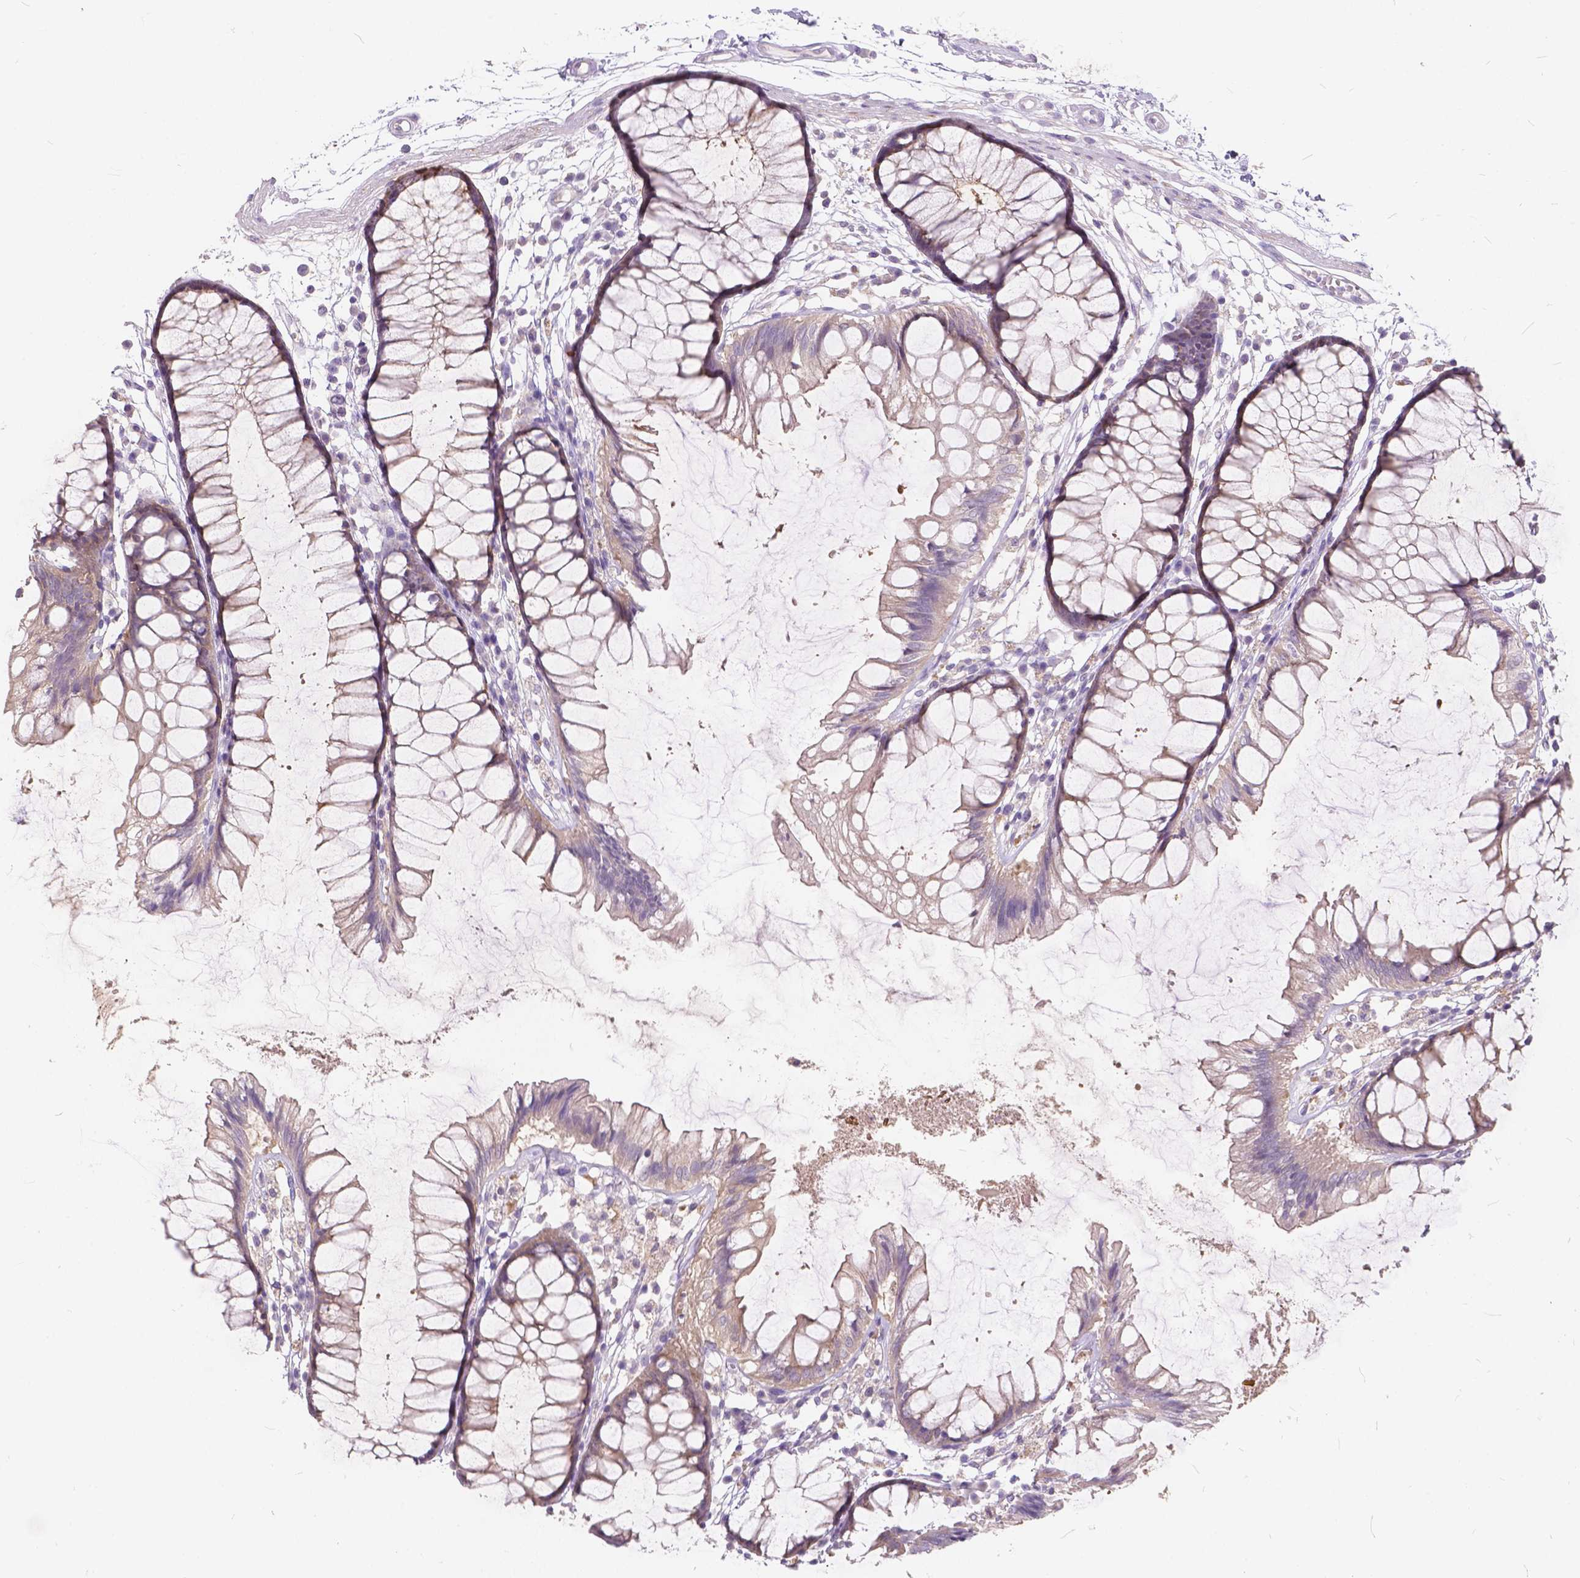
{"staining": {"intensity": "negative", "quantity": "none", "location": "none"}, "tissue": "colon", "cell_type": "Endothelial cells", "image_type": "normal", "snomed": [{"axis": "morphology", "description": "Normal tissue, NOS"}, {"axis": "morphology", "description": "Adenocarcinoma, NOS"}, {"axis": "topography", "description": "Colon"}], "caption": "Colon stained for a protein using immunohistochemistry demonstrates no staining endothelial cells.", "gene": "PEX11G", "patient": {"sex": "male", "age": 65}}